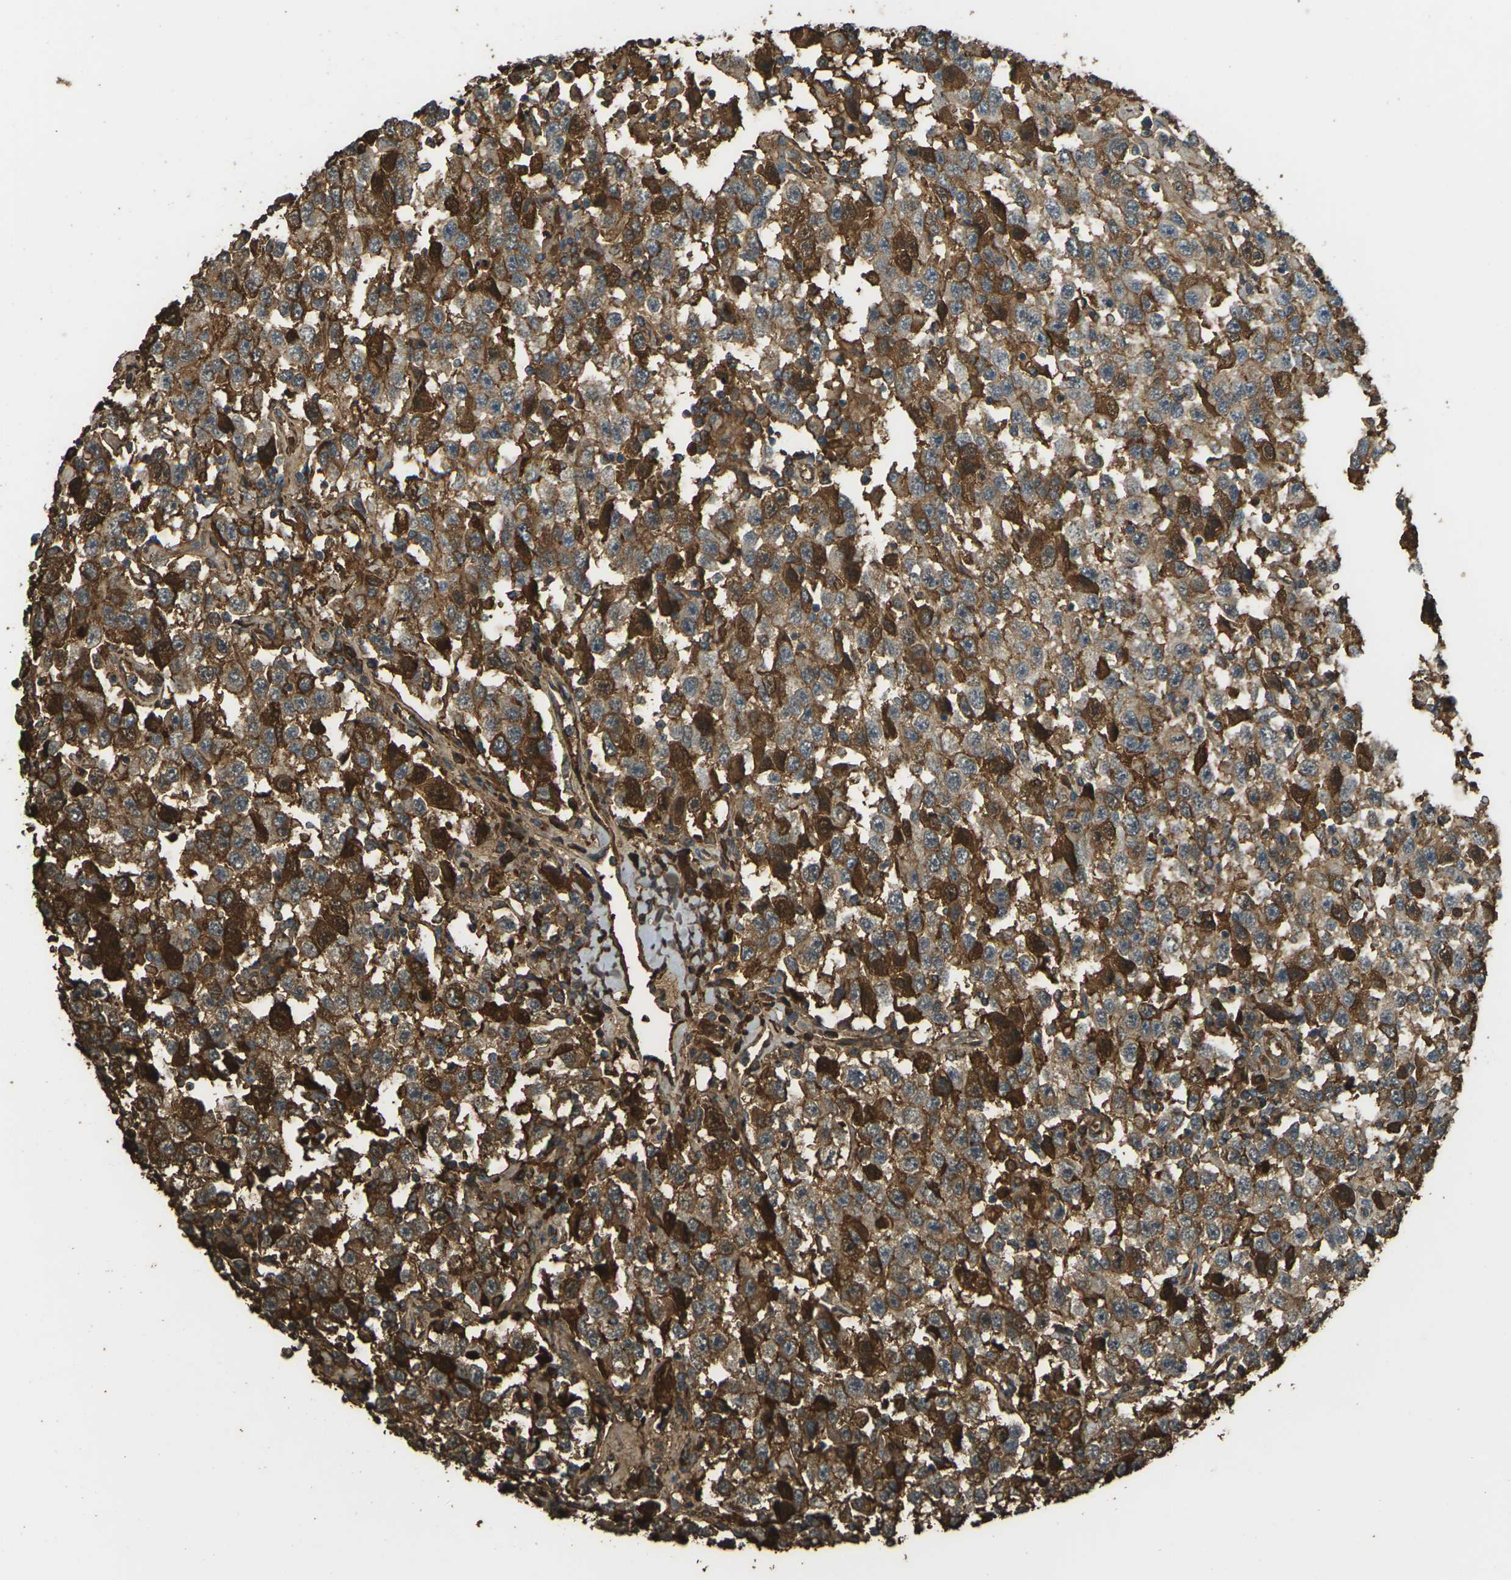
{"staining": {"intensity": "strong", "quantity": ">75%", "location": "cytoplasmic/membranous,nuclear"}, "tissue": "testis cancer", "cell_type": "Tumor cells", "image_type": "cancer", "snomed": [{"axis": "morphology", "description": "Seminoma, NOS"}, {"axis": "topography", "description": "Testis"}], "caption": "DAB (3,3'-diaminobenzidine) immunohistochemical staining of testis cancer demonstrates strong cytoplasmic/membranous and nuclear protein expression in approximately >75% of tumor cells. The protein of interest is stained brown, and the nuclei are stained in blue (DAB (3,3'-diaminobenzidine) IHC with brightfield microscopy, high magnification).", "gene": "CYP1B1", "patient": {"sex": "male", "age": 41}}